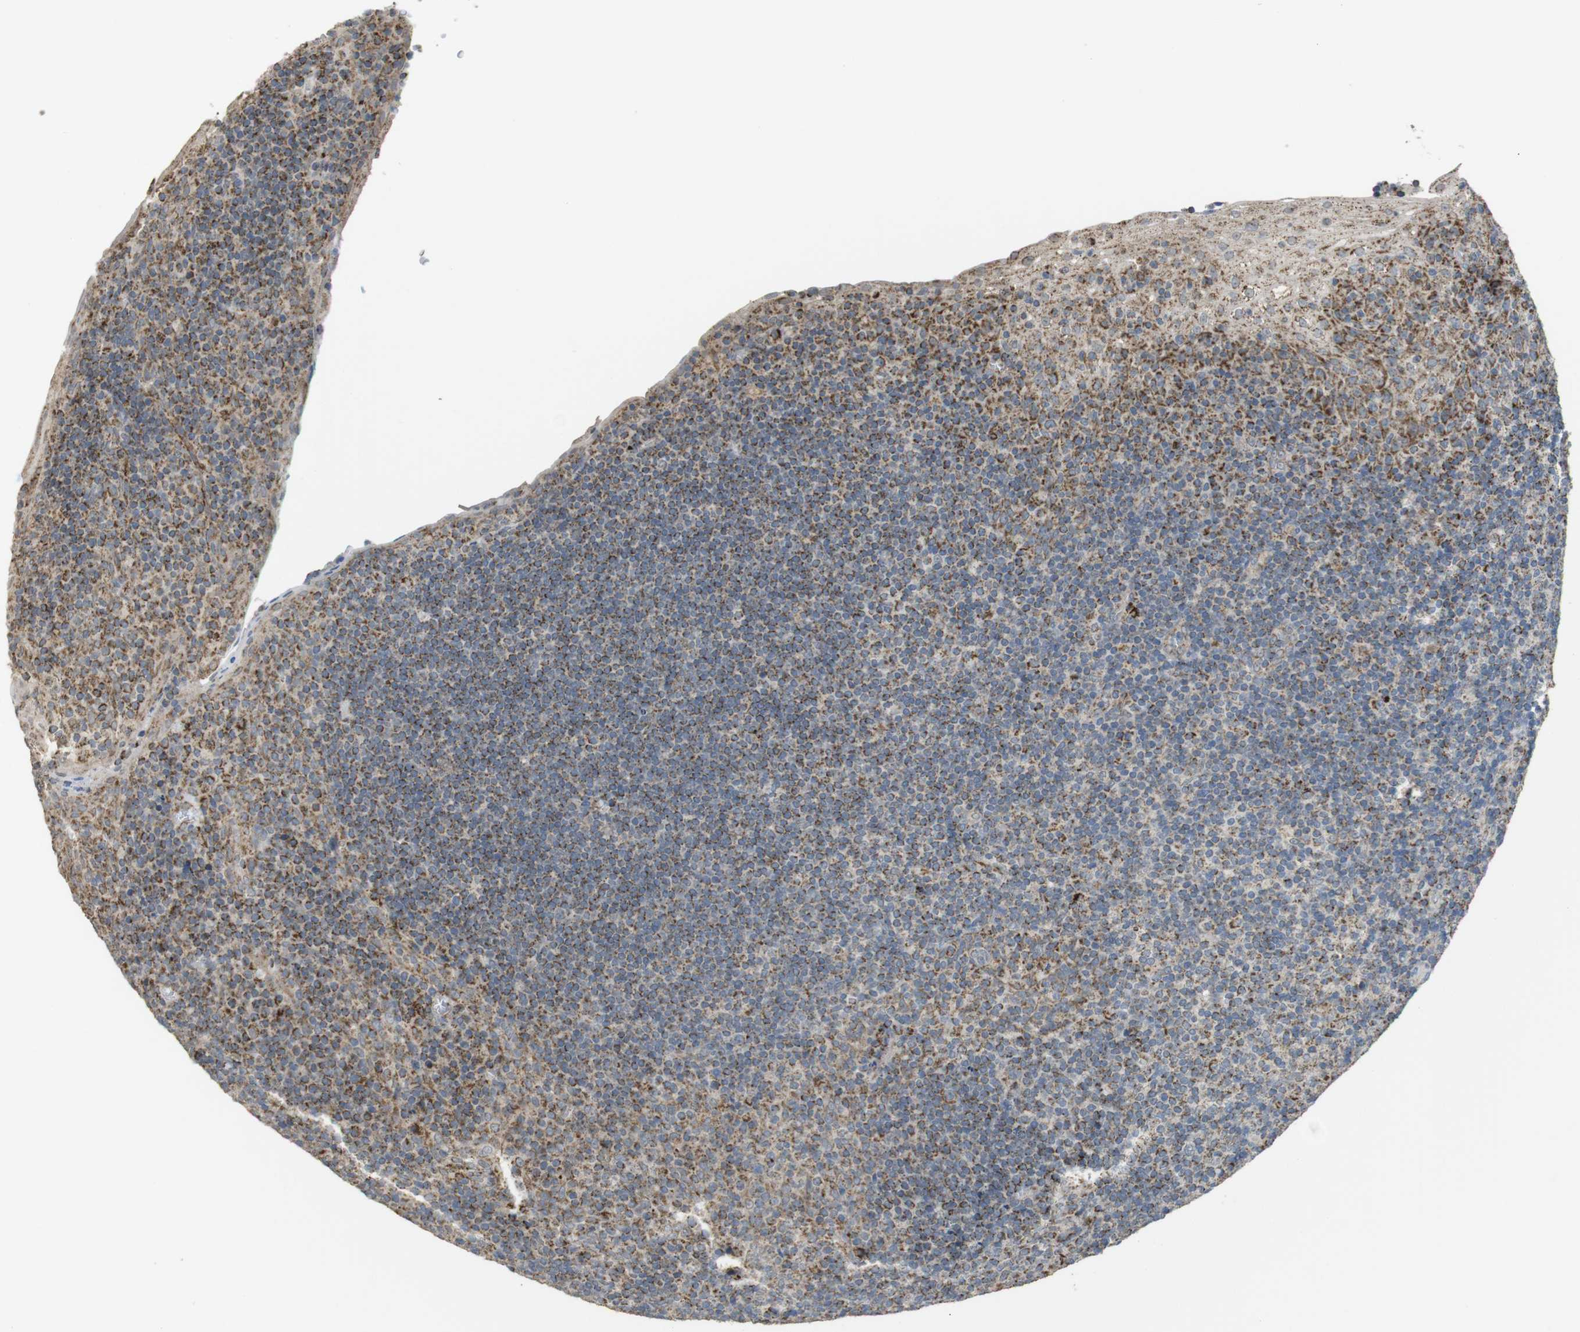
{"staining": {"intensity": "moderate", "quantity": ">75%", "location": "cytoplasmic/membranous"}, "tissue": "tonsil", "cell_type": "Germinal center cells", "image_type": "normal", "snomed": [{"axis": "morphology", "description": "Normal tissue, NOS"}, {"axis": "topography", "description": "Tonsil"}], "caption": "A histopathology image of tonsil stained for a protein displays moderate cytoplasmic/membranous brown staining in germinal center cells. (IHC, brightfield microscopy, high magnification).", "gene": "CALHM2", "patient": {"sex": "male", "age": 37}}